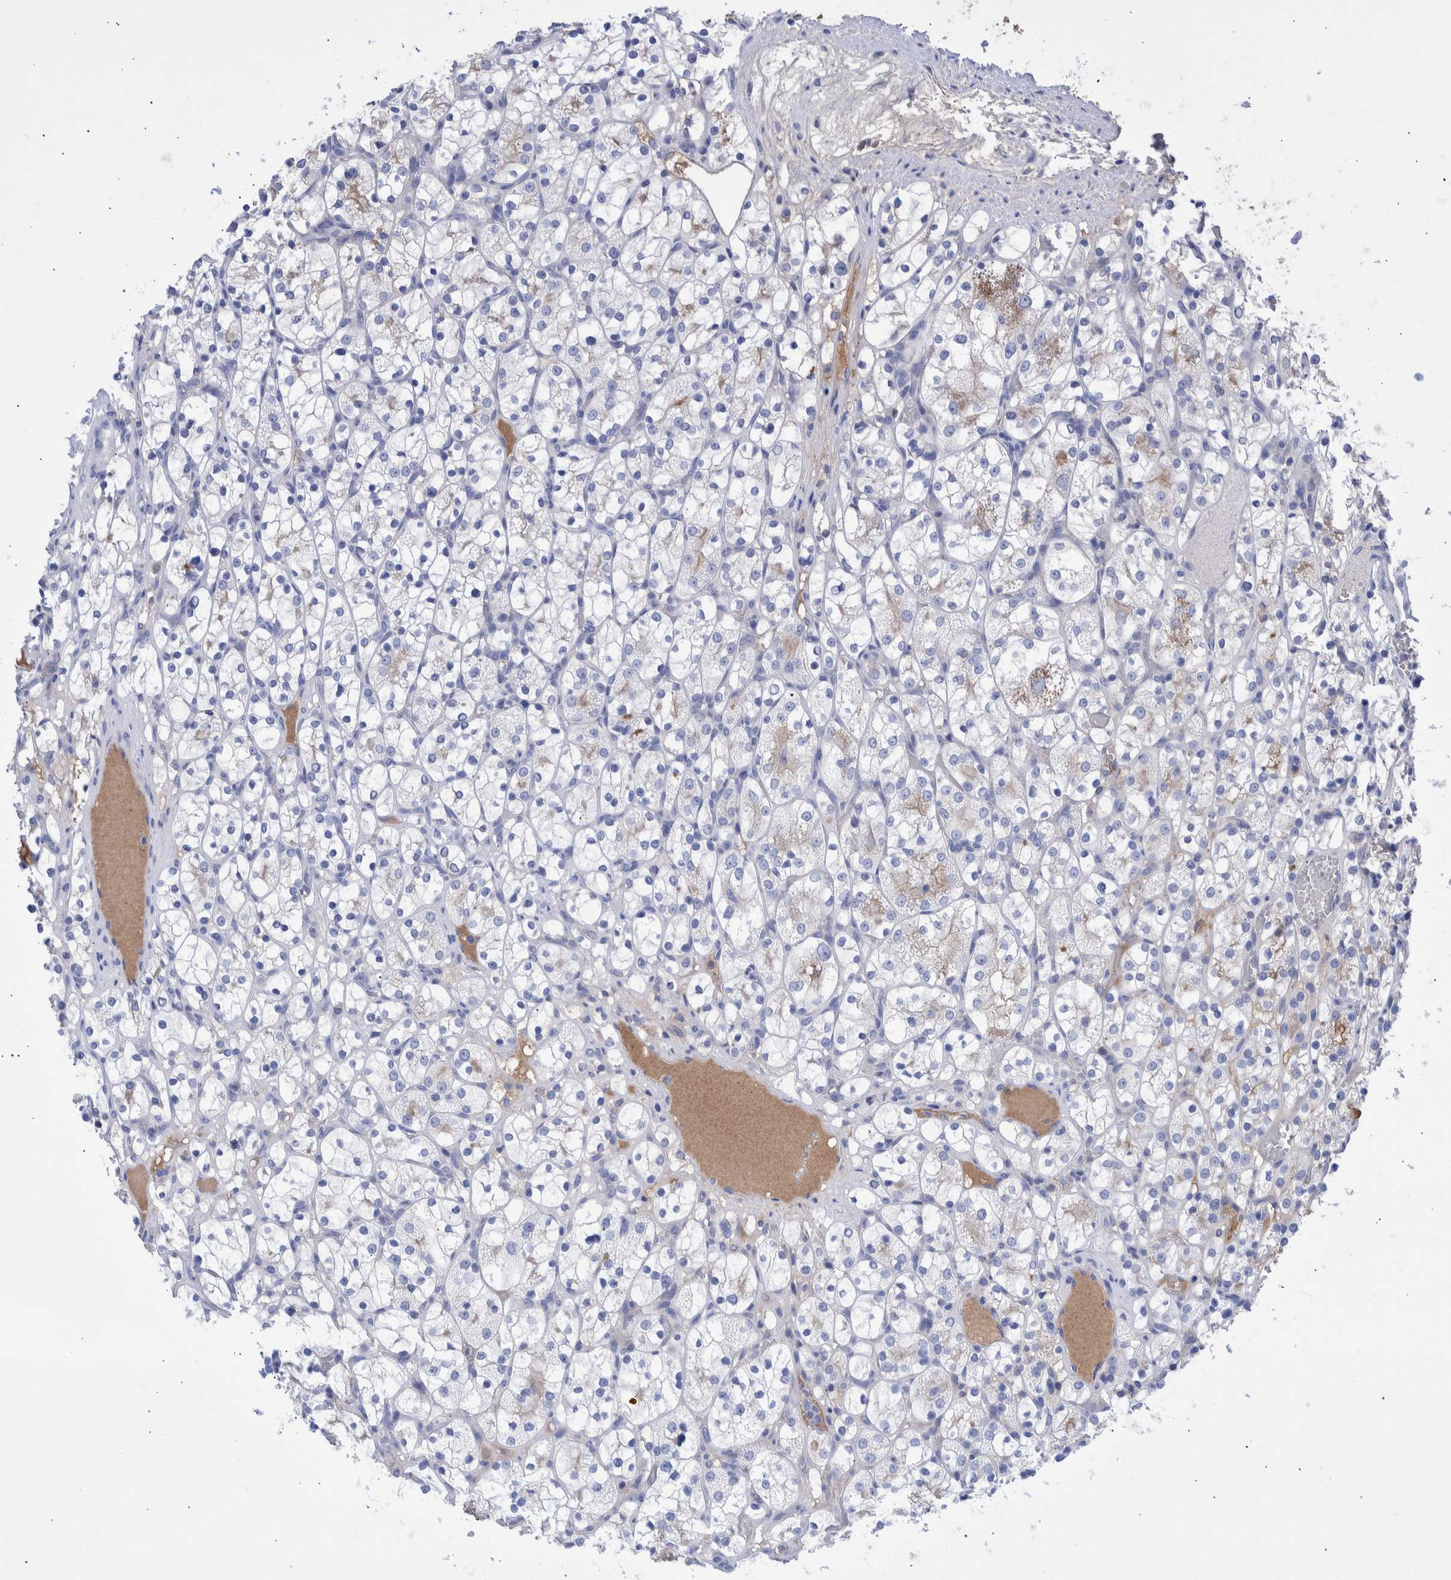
{"staining": {"intensity": "negative", "quantity": "none", "location": "none"}, "tissue": "renal cancer", "cell_type": "Tumor cells", "image_type": "cancer", "snomed": [{"axis": "morphology", "description": "Adenocarcinoma, NOS"}, {"axis": "topography", "description": "Kidney"}], "caption": "IHC of renal cancer (adenocarcinoma) exhibits no staining in tumor cells.", "gene": "DLL4", "patient": {"sex": "female", "age": 69}}